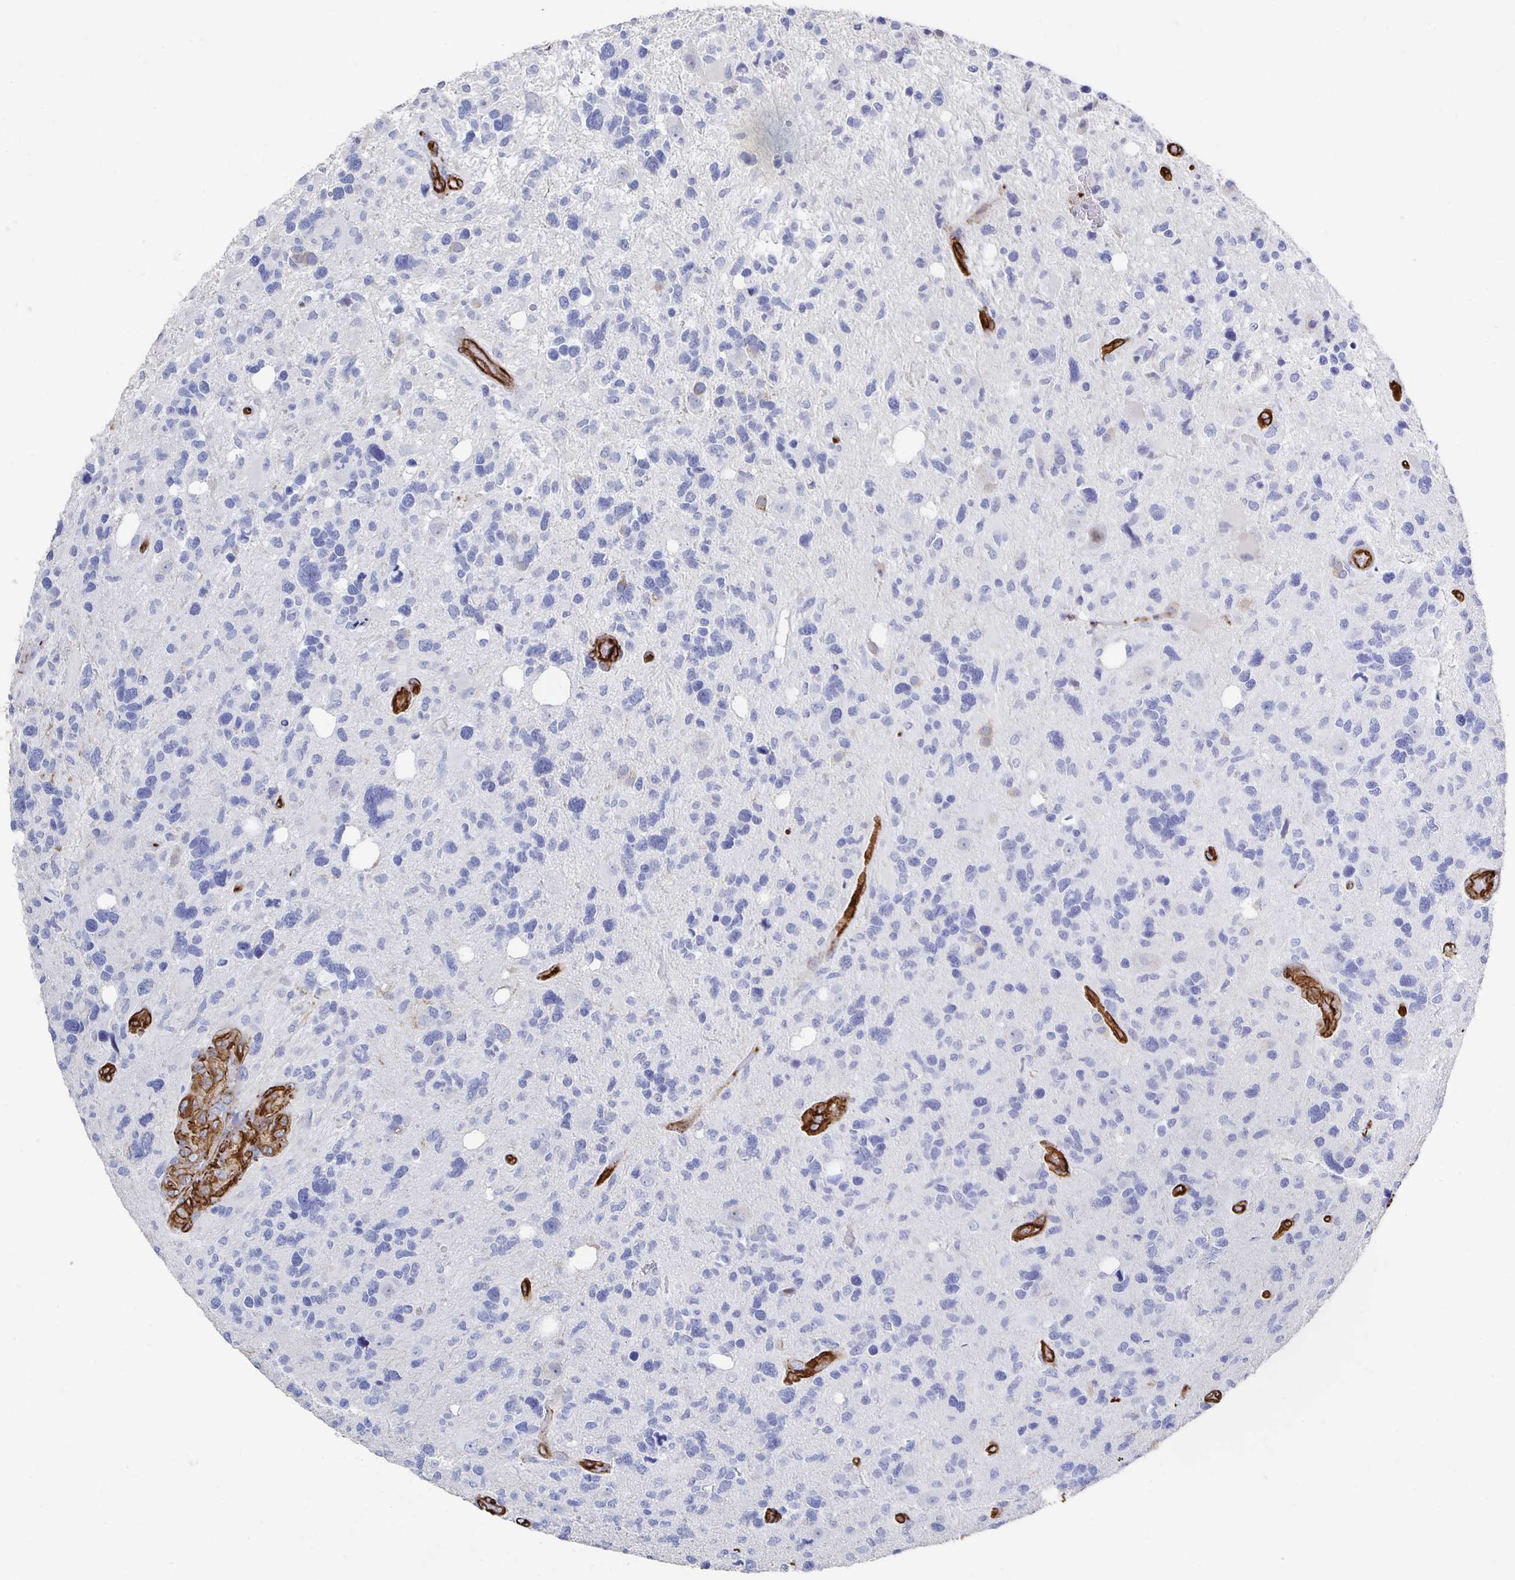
{"staining": {"intensity": "negative", "quantity": "none", "location": "none"}, "tissue": "glioma", "cell_type": "Tumor cells", "image_type": "cancer", "snomed": [{"axis": "morphology", "description": "Glioma, malignant, High grade"}, {"axis": "topography", "description": "Brain"}], "caption": "Photomicrograph shows no protein expression in tumor cells of high-grade glioma (malignant) tissue. (DAB (3,3'-diaminobenzidine) immunohistochemistry (IHC) visualized using brightfield microscopy, high magnification).", "gene": "VIPR2", "patient": {"sex": "male", "age": 49}}